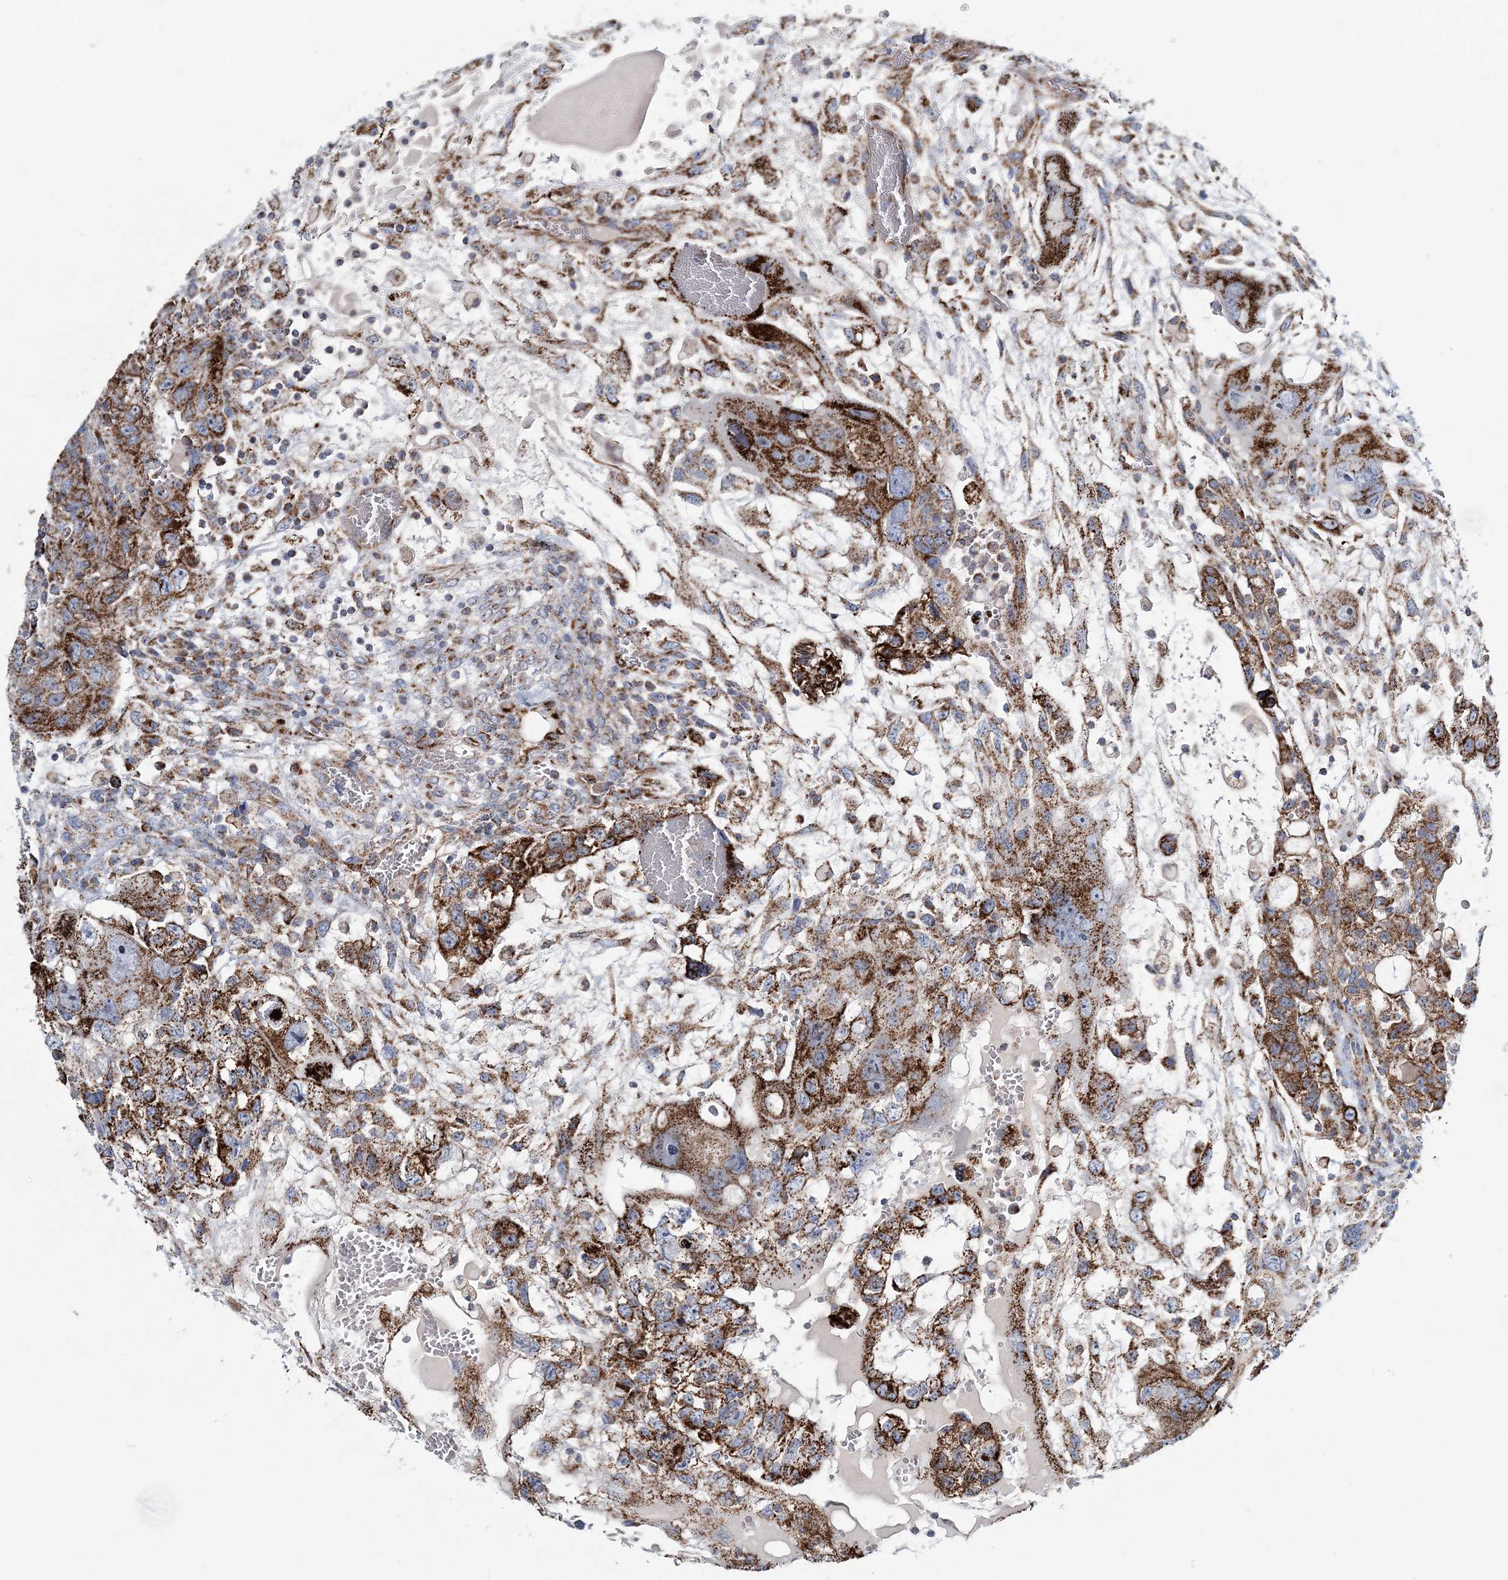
{"staining": {"intensity": "strong", "quantity": ">75%", "location": "cytoplasmic/membranous"}, "tissue": "testis cancer", "cell_type": "Tumor cells", "image_type": "cancer", "snomed": [{"axis": "morphology", "description": "Carcinoma, Embryonal, NOS"}, {"axis": "topography", "description": "Testis"}], "caption": "An IHC micrograph of tumor tissue is shown. Protein staining in brown shows strong cytoplasmic/membranous positivity in embryonal carcinoma (testis) within tumor cells.", "gene": "ARHGAP6", "patient": {"sex": "male", "age": 36}}